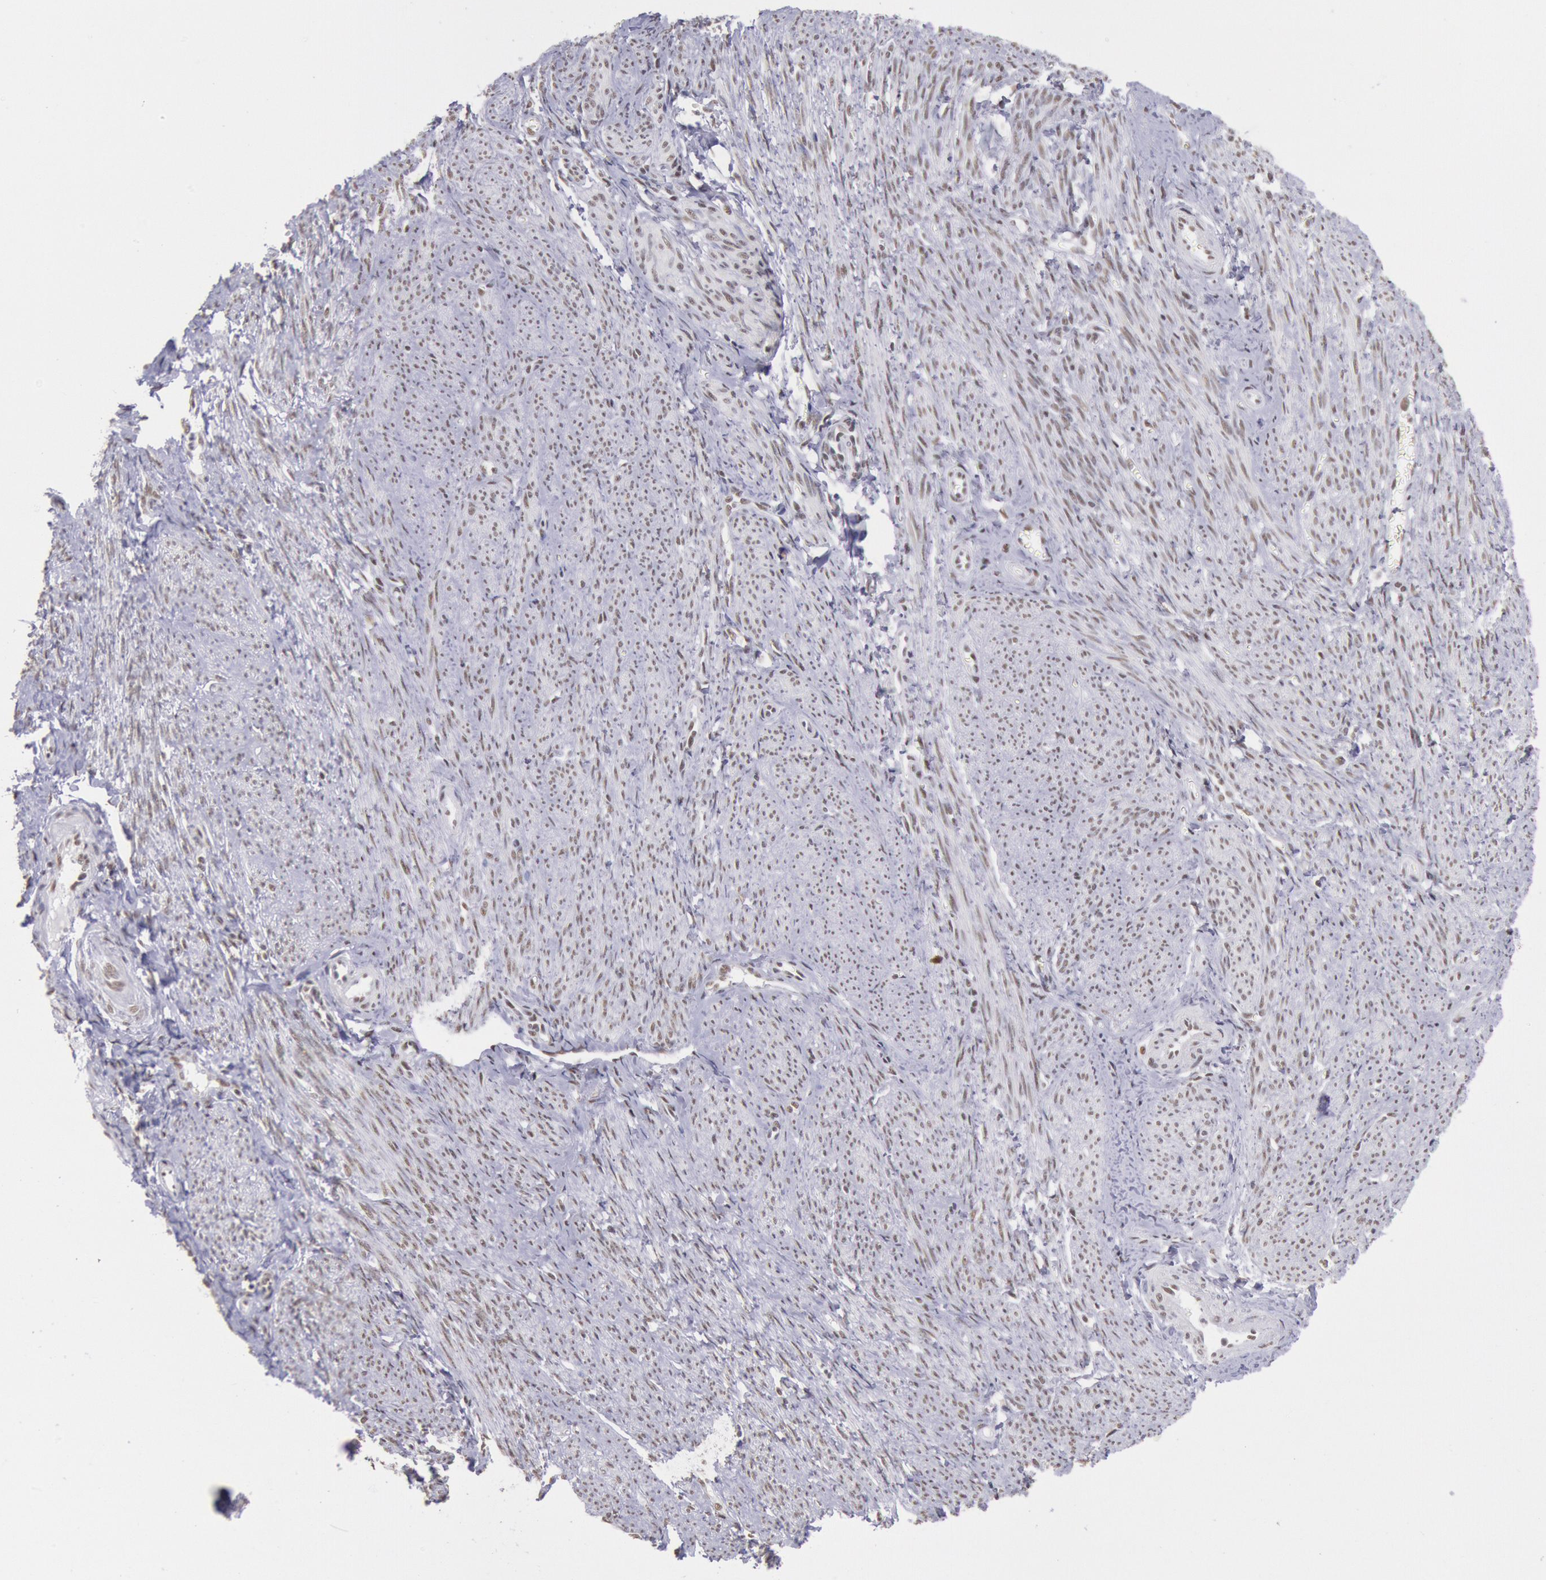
{"staining": {"intensity": "moderate", "quantity": ">75%", "location": "nuclear"}, "tissue": "smooth muscle", "cell_type": "Smooth muscle cells", "image_type": "normal", "snomed": [{"axis": "morphology", "description": "Normal tissue, NOS"}, {"axis": "topography", "description": "Smooth muscle"}, {"axis": "topography", "description": "Cervix"}], "caption": "Smooth muscle stained with DAB (3,3'-diaminobenzidine) IHC exhibits medium levels of moderate nuclear positivity in about >75% of smooth muscle cells.", "gene": "SNRPD3", "patient": {"sex": "female", "age": 70}}